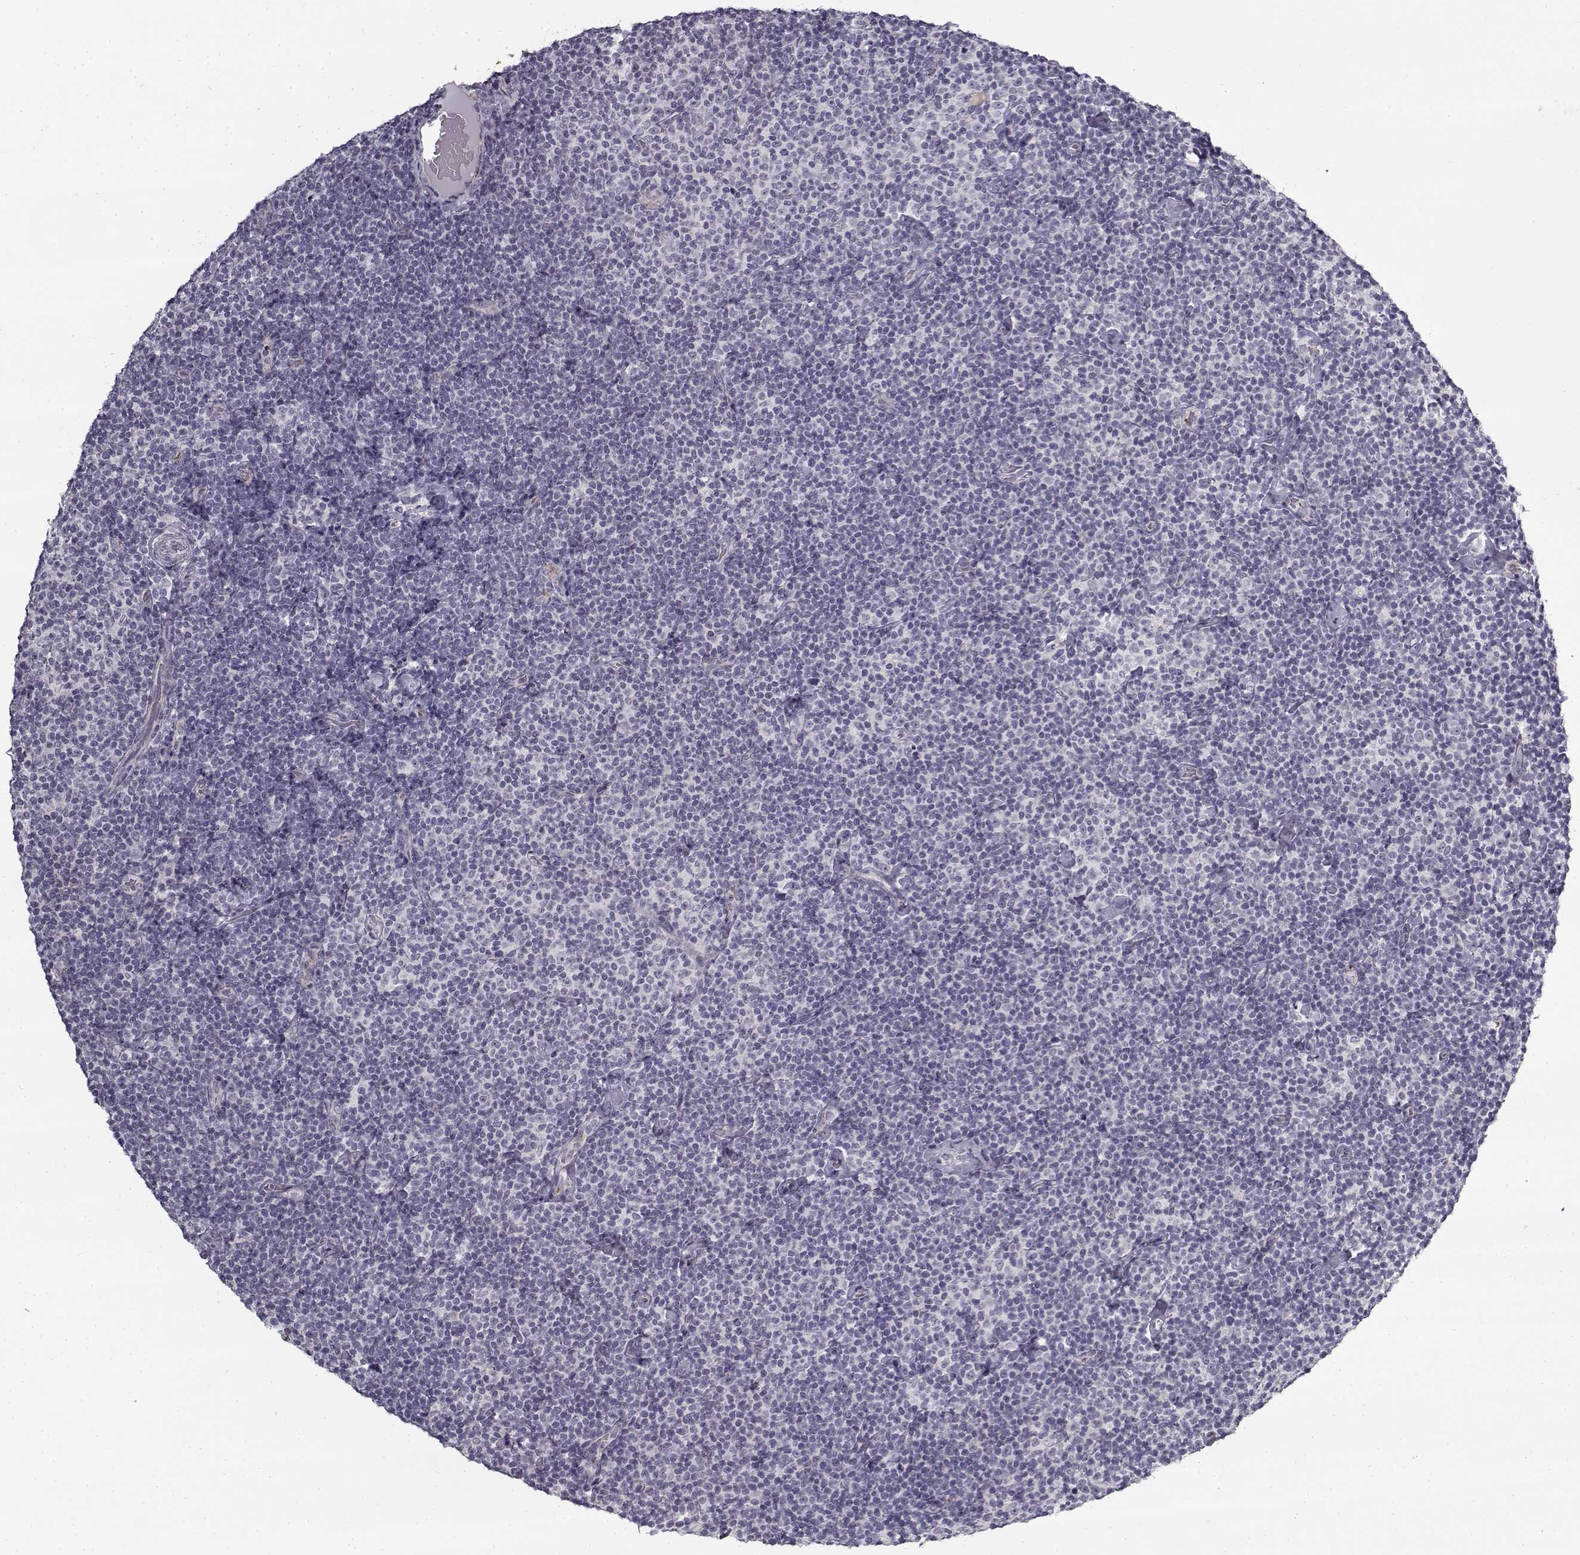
{"staining": {"intensity": "negative", "quantity": "none", "location": "none"}, "tissue": "lymphoma", "cell_type": "Tumor cells", "image_type": "cancer", "snomed": [{"axis": "morphology", "description": "Malignant lymphoma, non-Hodgkin's type, Low grade"}, {"axis": "topography", "description": "Lymph node"}], "caption": "Micrograph shows no protein positivity in tumor cells of lymphoma tissue. (Brightfield microscopy of DAB (3,3'-diaminobenzidine) immunohistochemistry at high magnification).", "gene": "SNCA", "patient": {"sex": "male", "age": 81}}